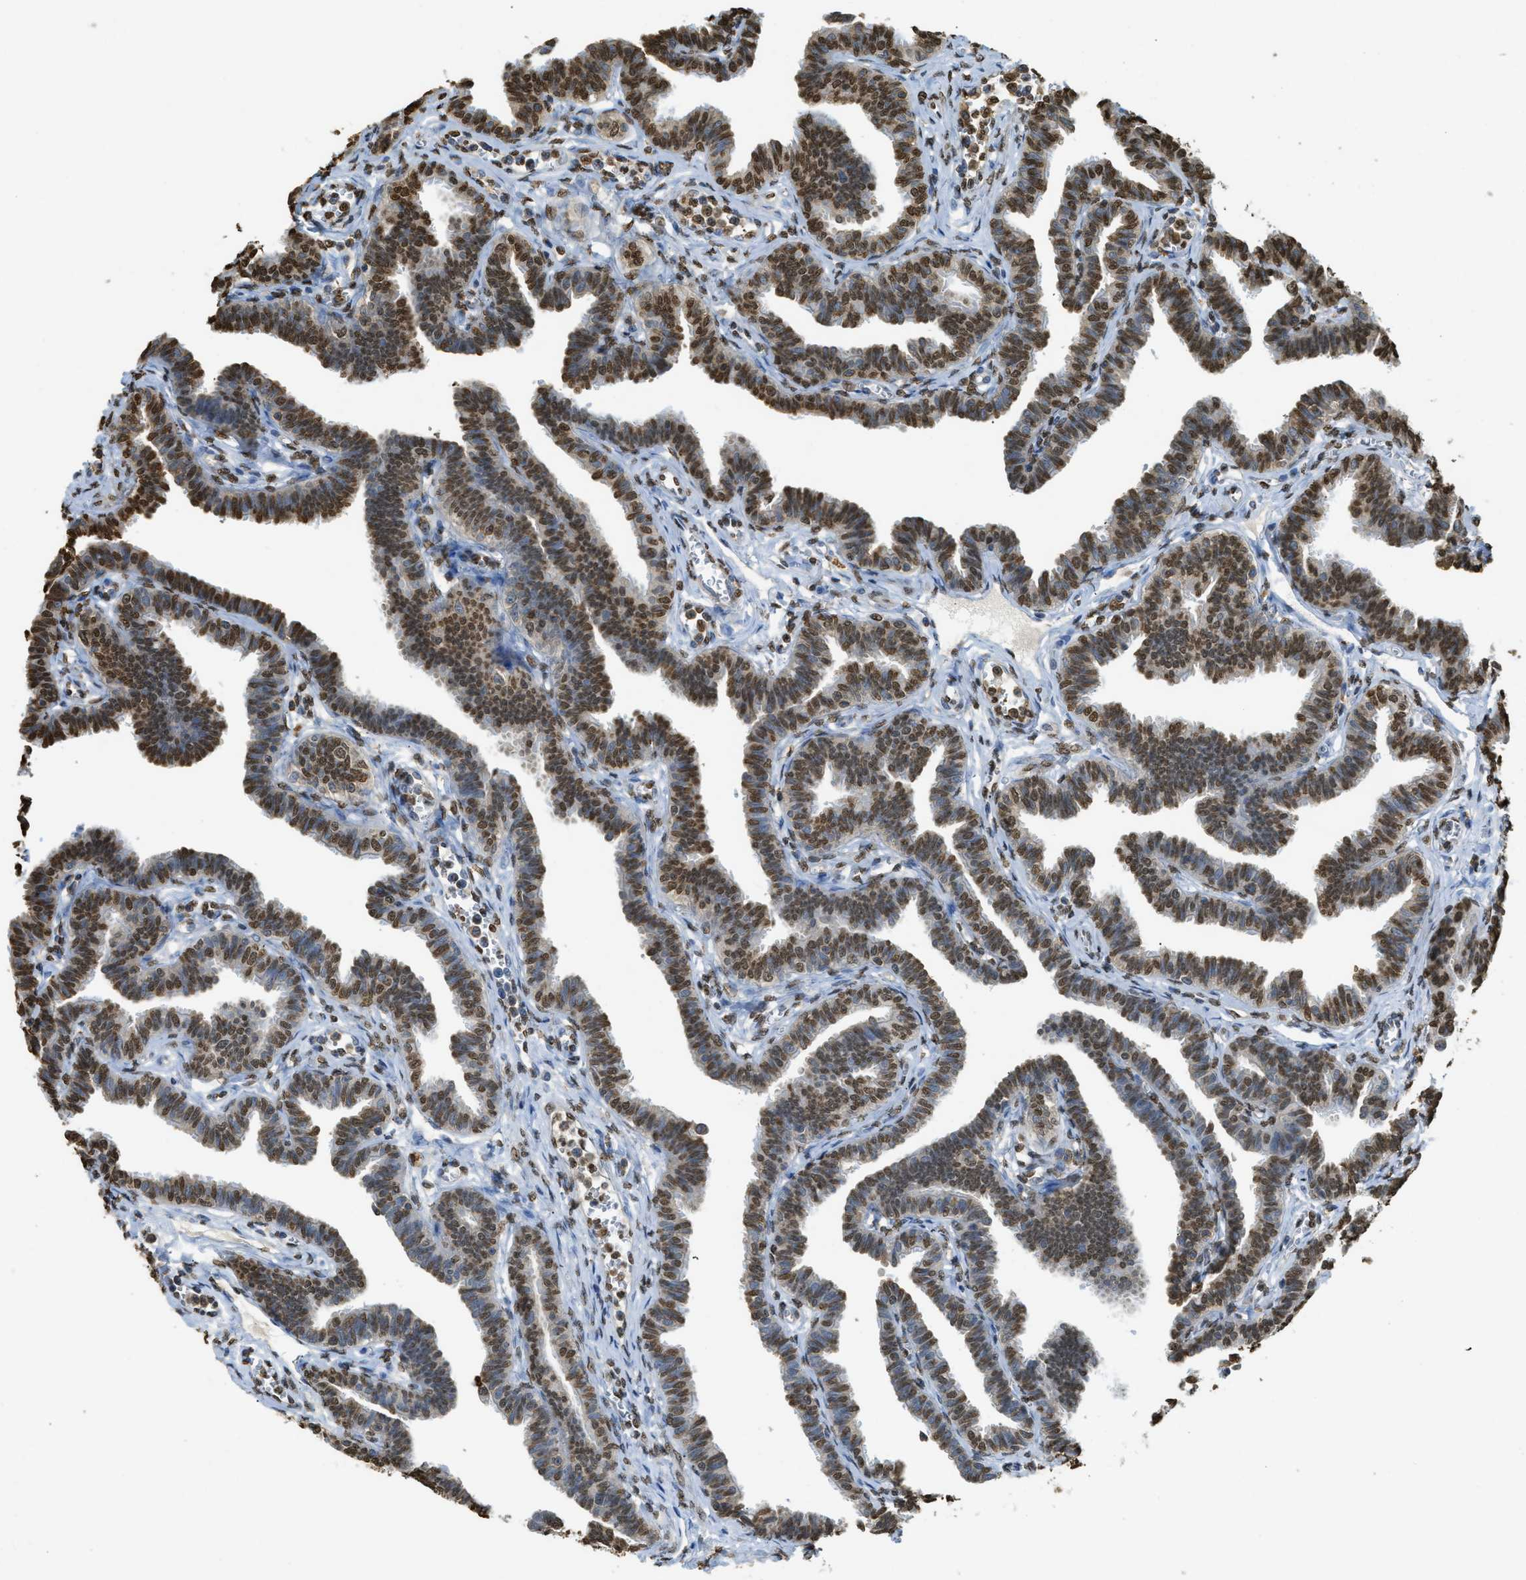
{"staining": {"intensity": "moderate", "quantity": ">75%", "location": "nuclear"}, "tissue": "fallopian tube", "cell_type": "Glandular cells", "image_type": "normal", "snomed": [{"axis": "morphology", "description": "Normal tissue, NOS"}, {"axis": "topography", "description": "Fallopian tube"}, {"axis": "topography", "description": "Ovary"}], "caption": "Human fallopian tube stained for a protein (brown) displays moderate nuclear positive staining in about >75% of glandular cells.", "gene": "NR5A2", "patient": {"sex": "female", "age": 23}}